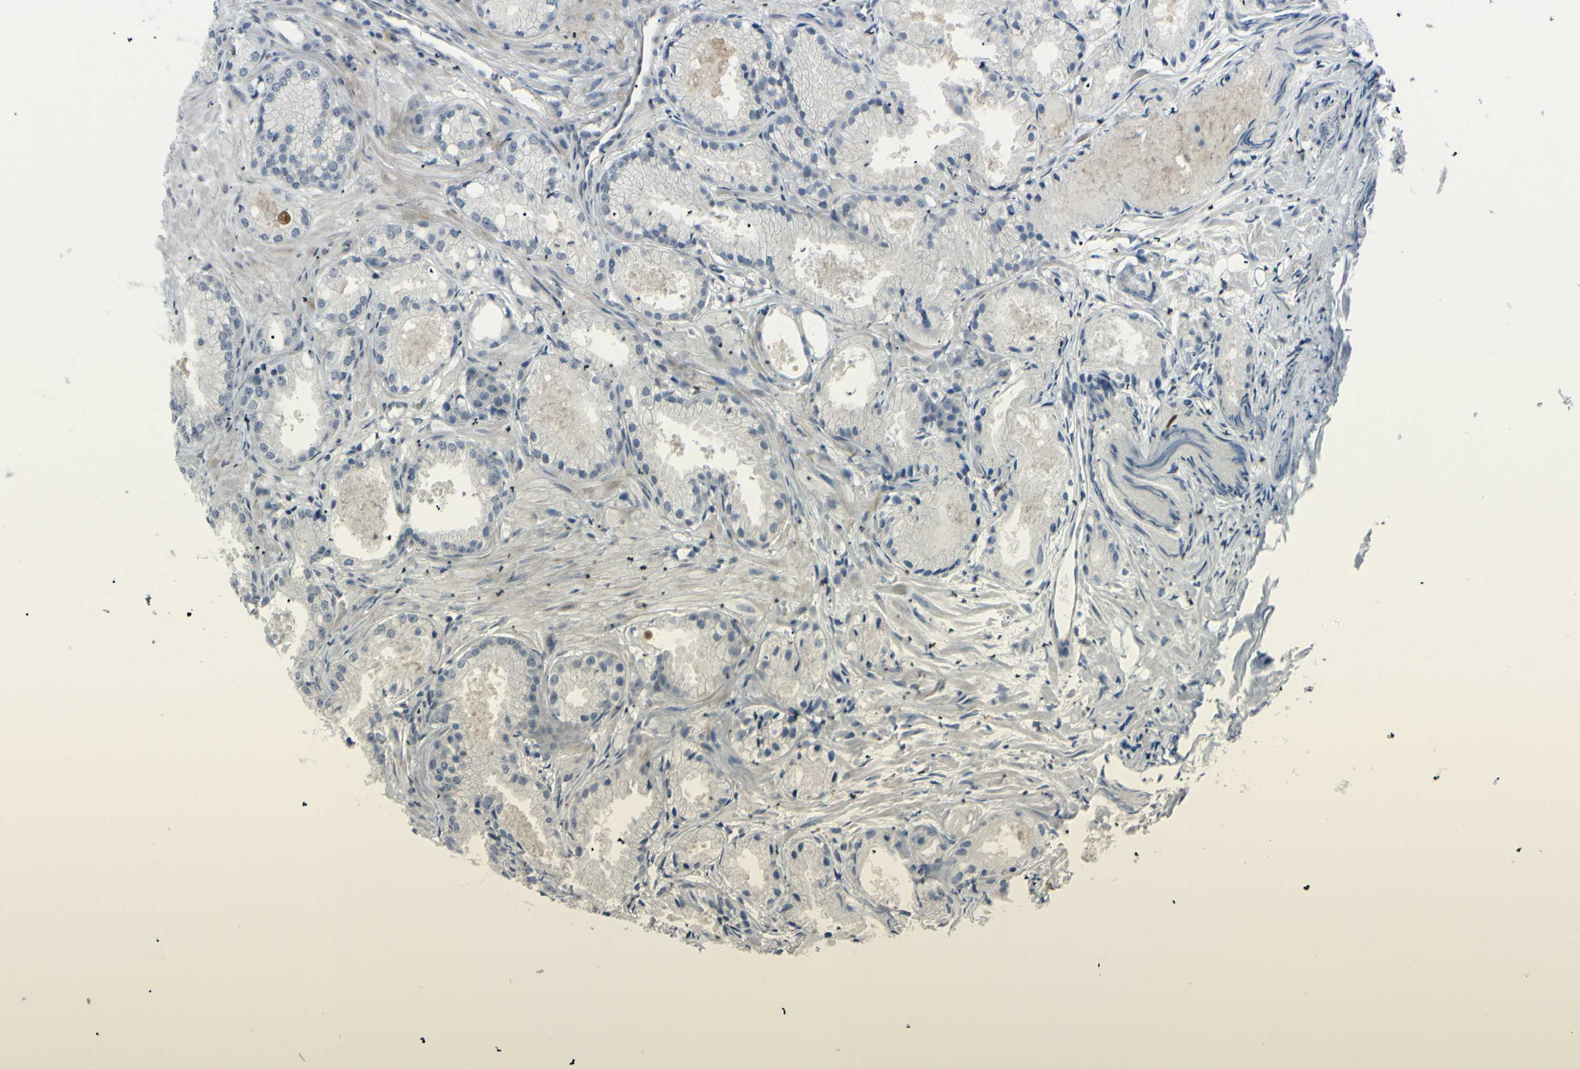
{"staining": {"intensity": "negative", "quantity": "none", "location": "none"}, "tissue": "prostate cancer", "cell_type": "Tumor cells", "image_type": "cancer", "snomed": [{"axis": "morphology", "description": "Adenocarcinoma, Low grade"}, {"axis": "topography", "description": "Prostate"}], "caption": "Immunohistochemistry image of human prostate cancer (adenocarcinoma (low-grade)) stained for a protein (brown), which shows no expression in tumor cells.", "gene": "ETNK1", "patient": {"sex": "male", "age": 72}}